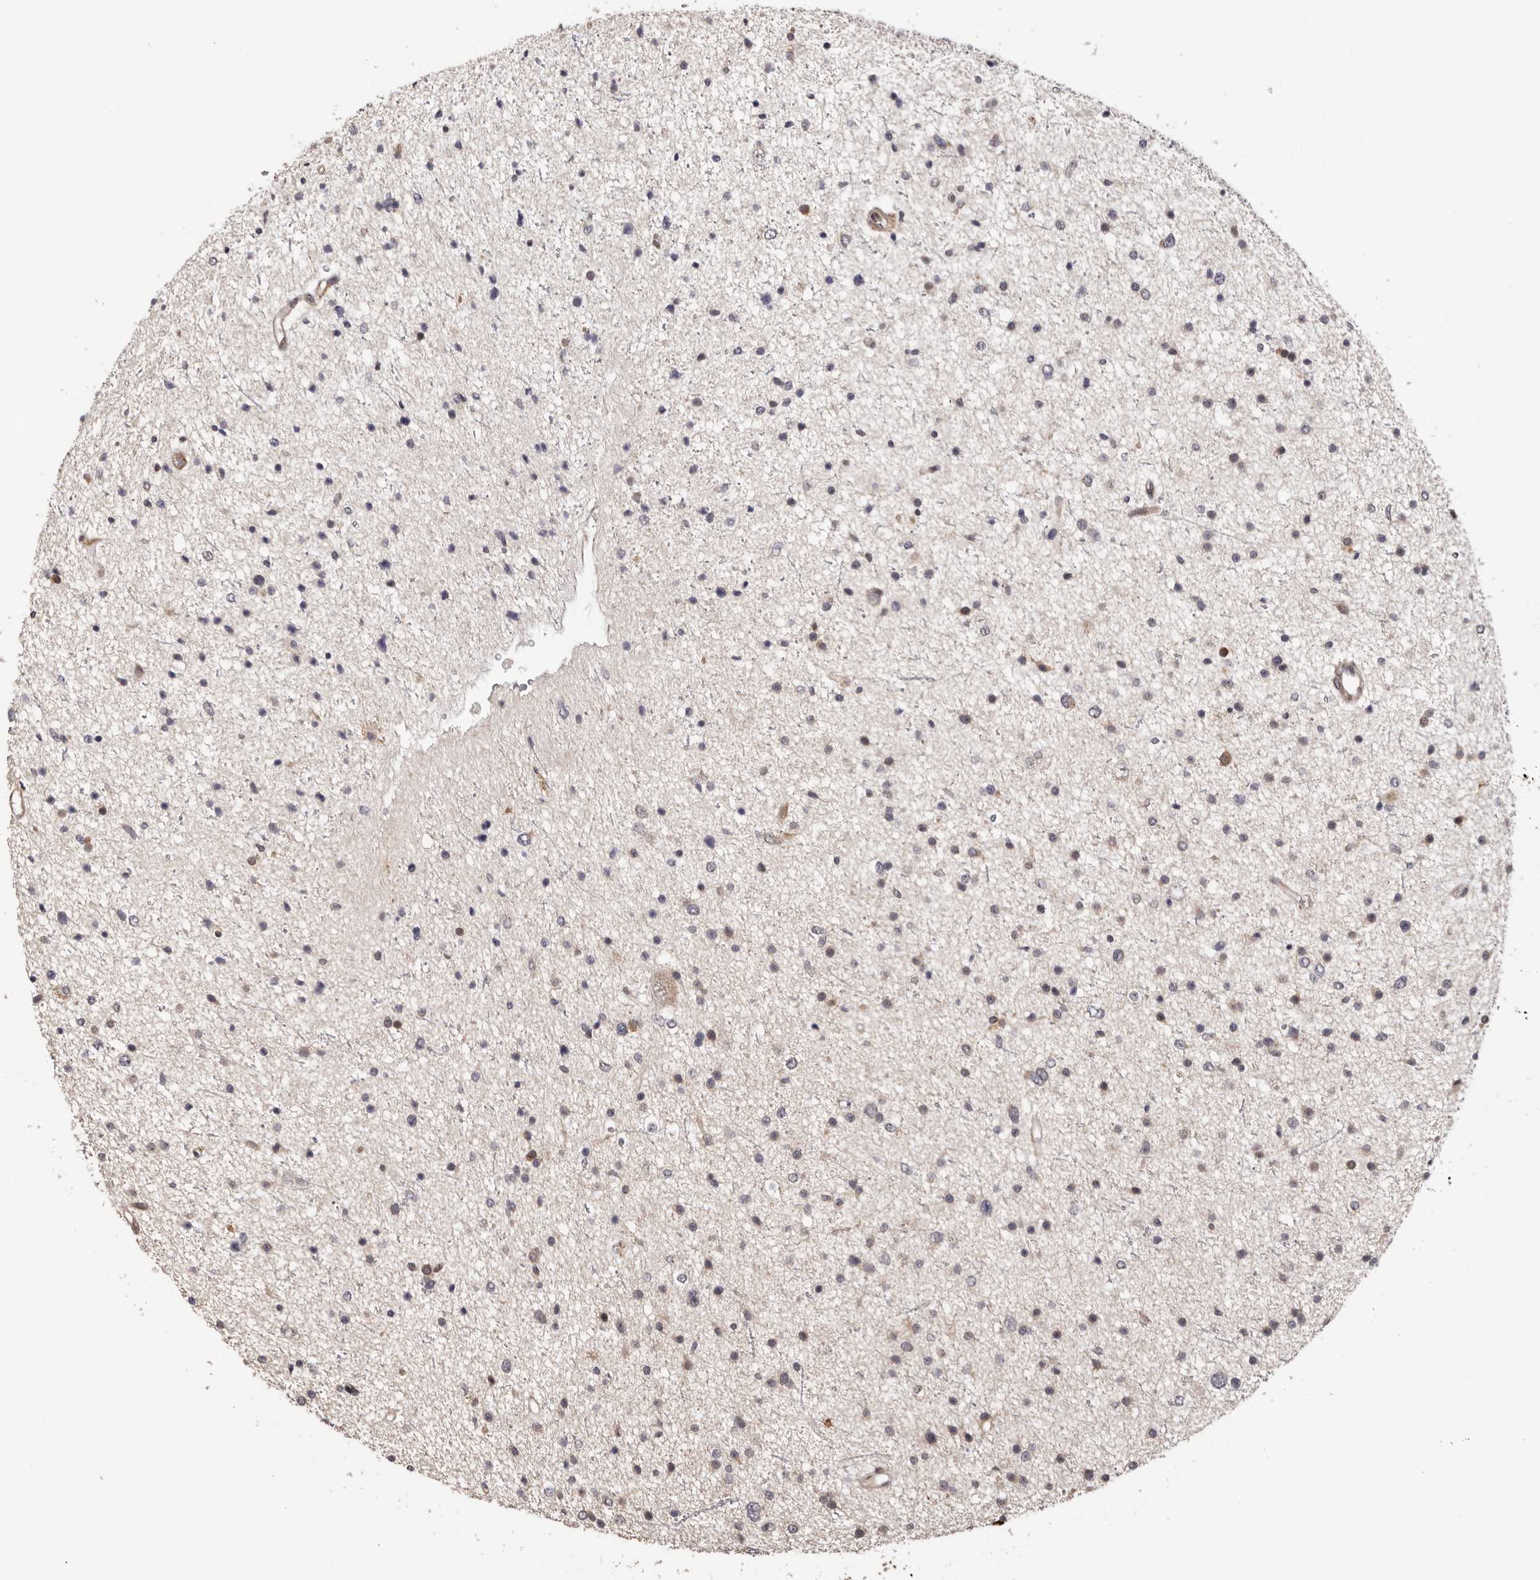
{"staining": {"intensity": "negative", "quantity": "none", "location": "none"}, "tissue": "glioma", "cell_type": "Tumor cells", "image_type": "cancer", "snomed": [{"axis": "morphology", "description": "Glioma, malignant, Low grade"}, {"axis": "topography", "description": "Brain"}], "caption": "This is a histopathology image of immunohistochemistry (IHC) staining of glioma, which shows no positivity in tumor cells.", "gene": "PRR12", "patient": {"sex": "female", "age": 37}}